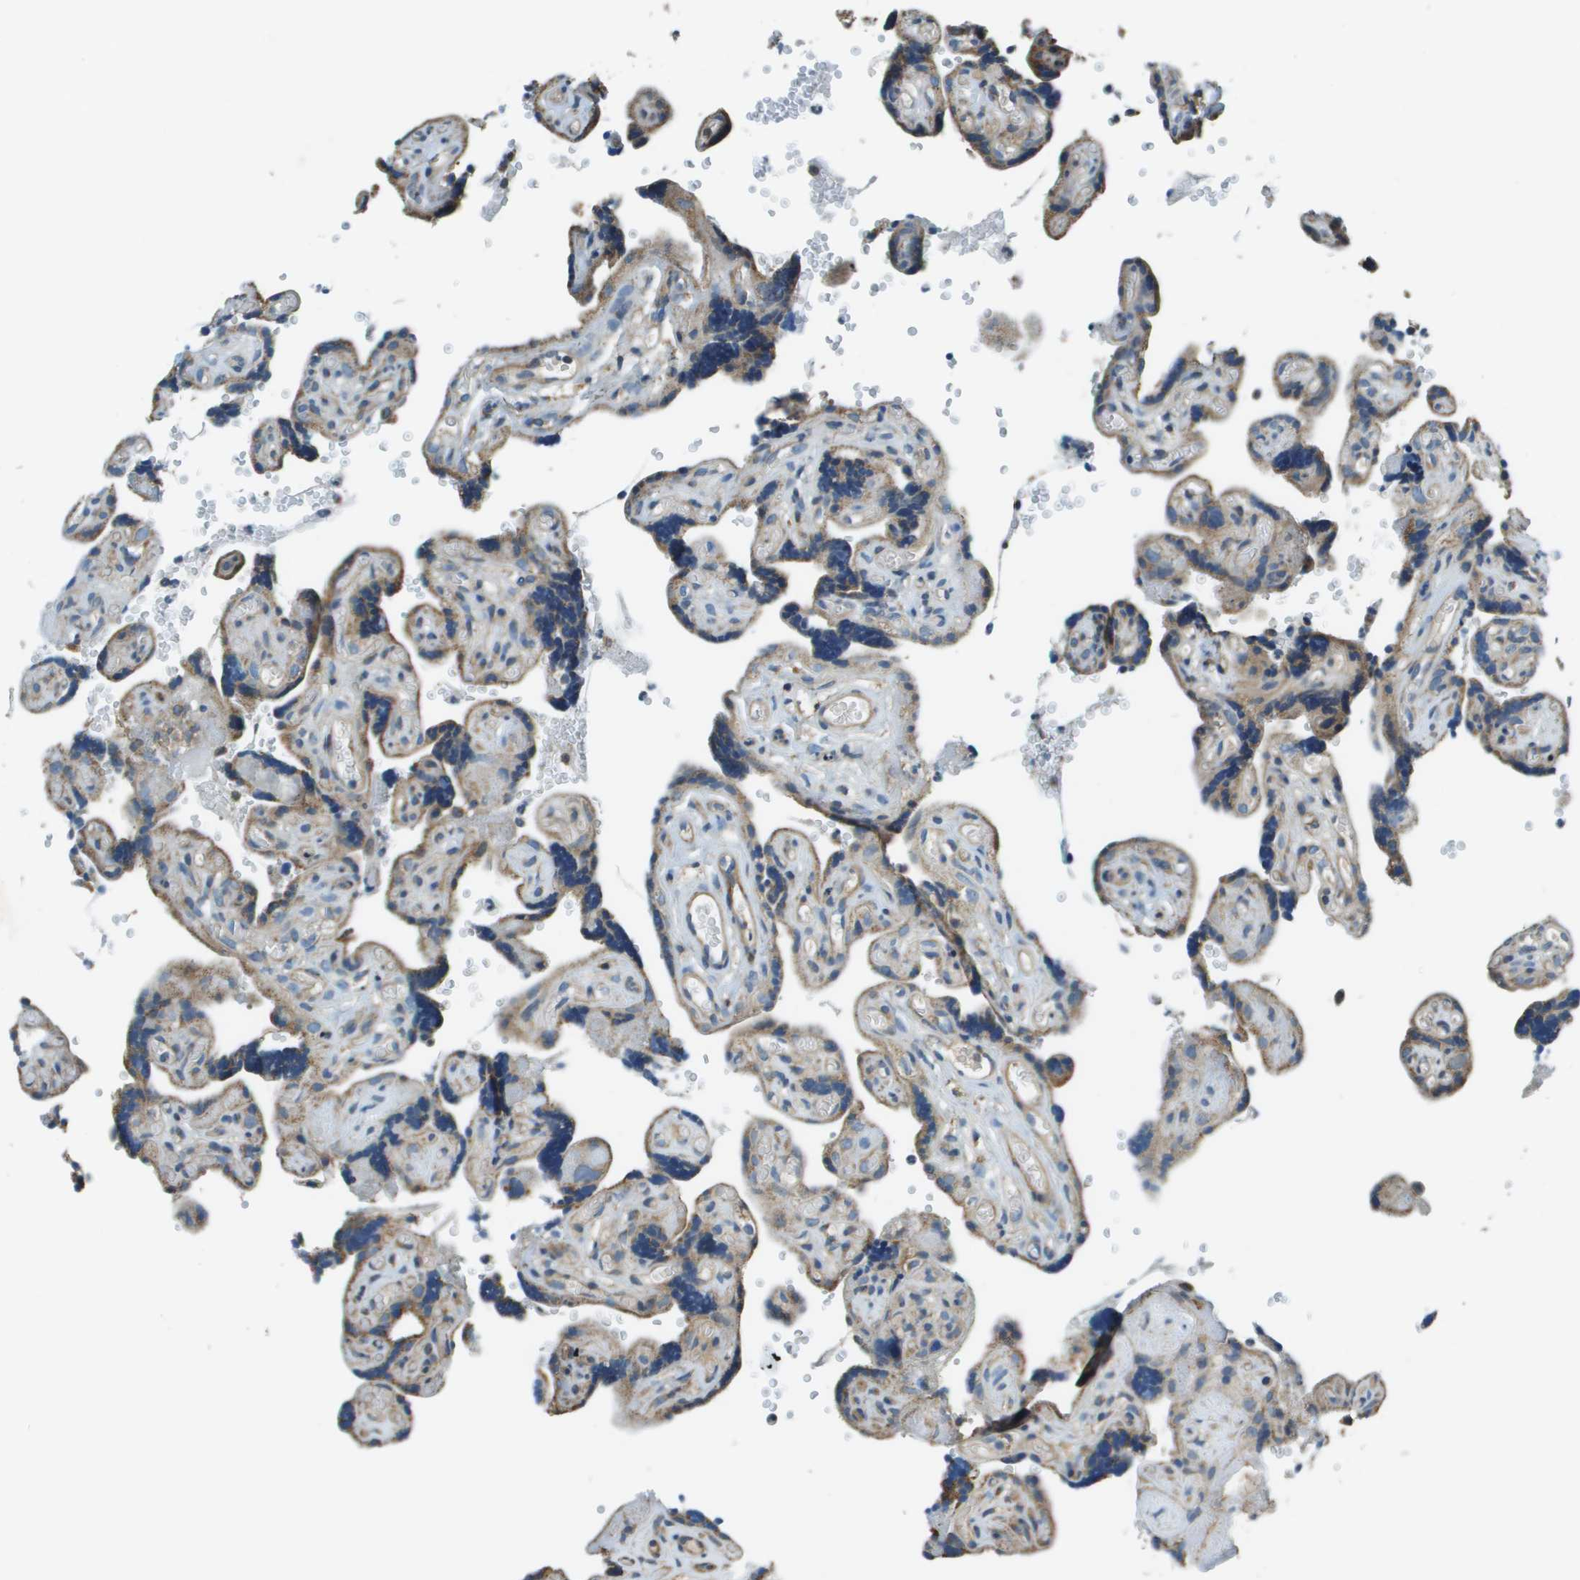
{"staining": {"intensity": "weak", "quantity": "25%-75%", "location": "cytoplasmic/membranous"}, "tissue": "placenta", "cell_type": "Decidual cells", "image_type": "normal", "snomed": [{"axis": "morphology", "description": "Normal tissue, NOS"}, {"axis": "topography", "description": "Placenta"}], "caption": "Placenta stained with DAB (3,3'-diaminobenzidine) immunohistochemistry (IHC) displays low levels of weak cytoplasmic/membranous staining in about 25%-75% of decidual cells. (brown staining indicates protein expression, while blue staining denotes nuclei).", "gene": "TMEM51", "patient": {"sex": "female", "age": 30}}